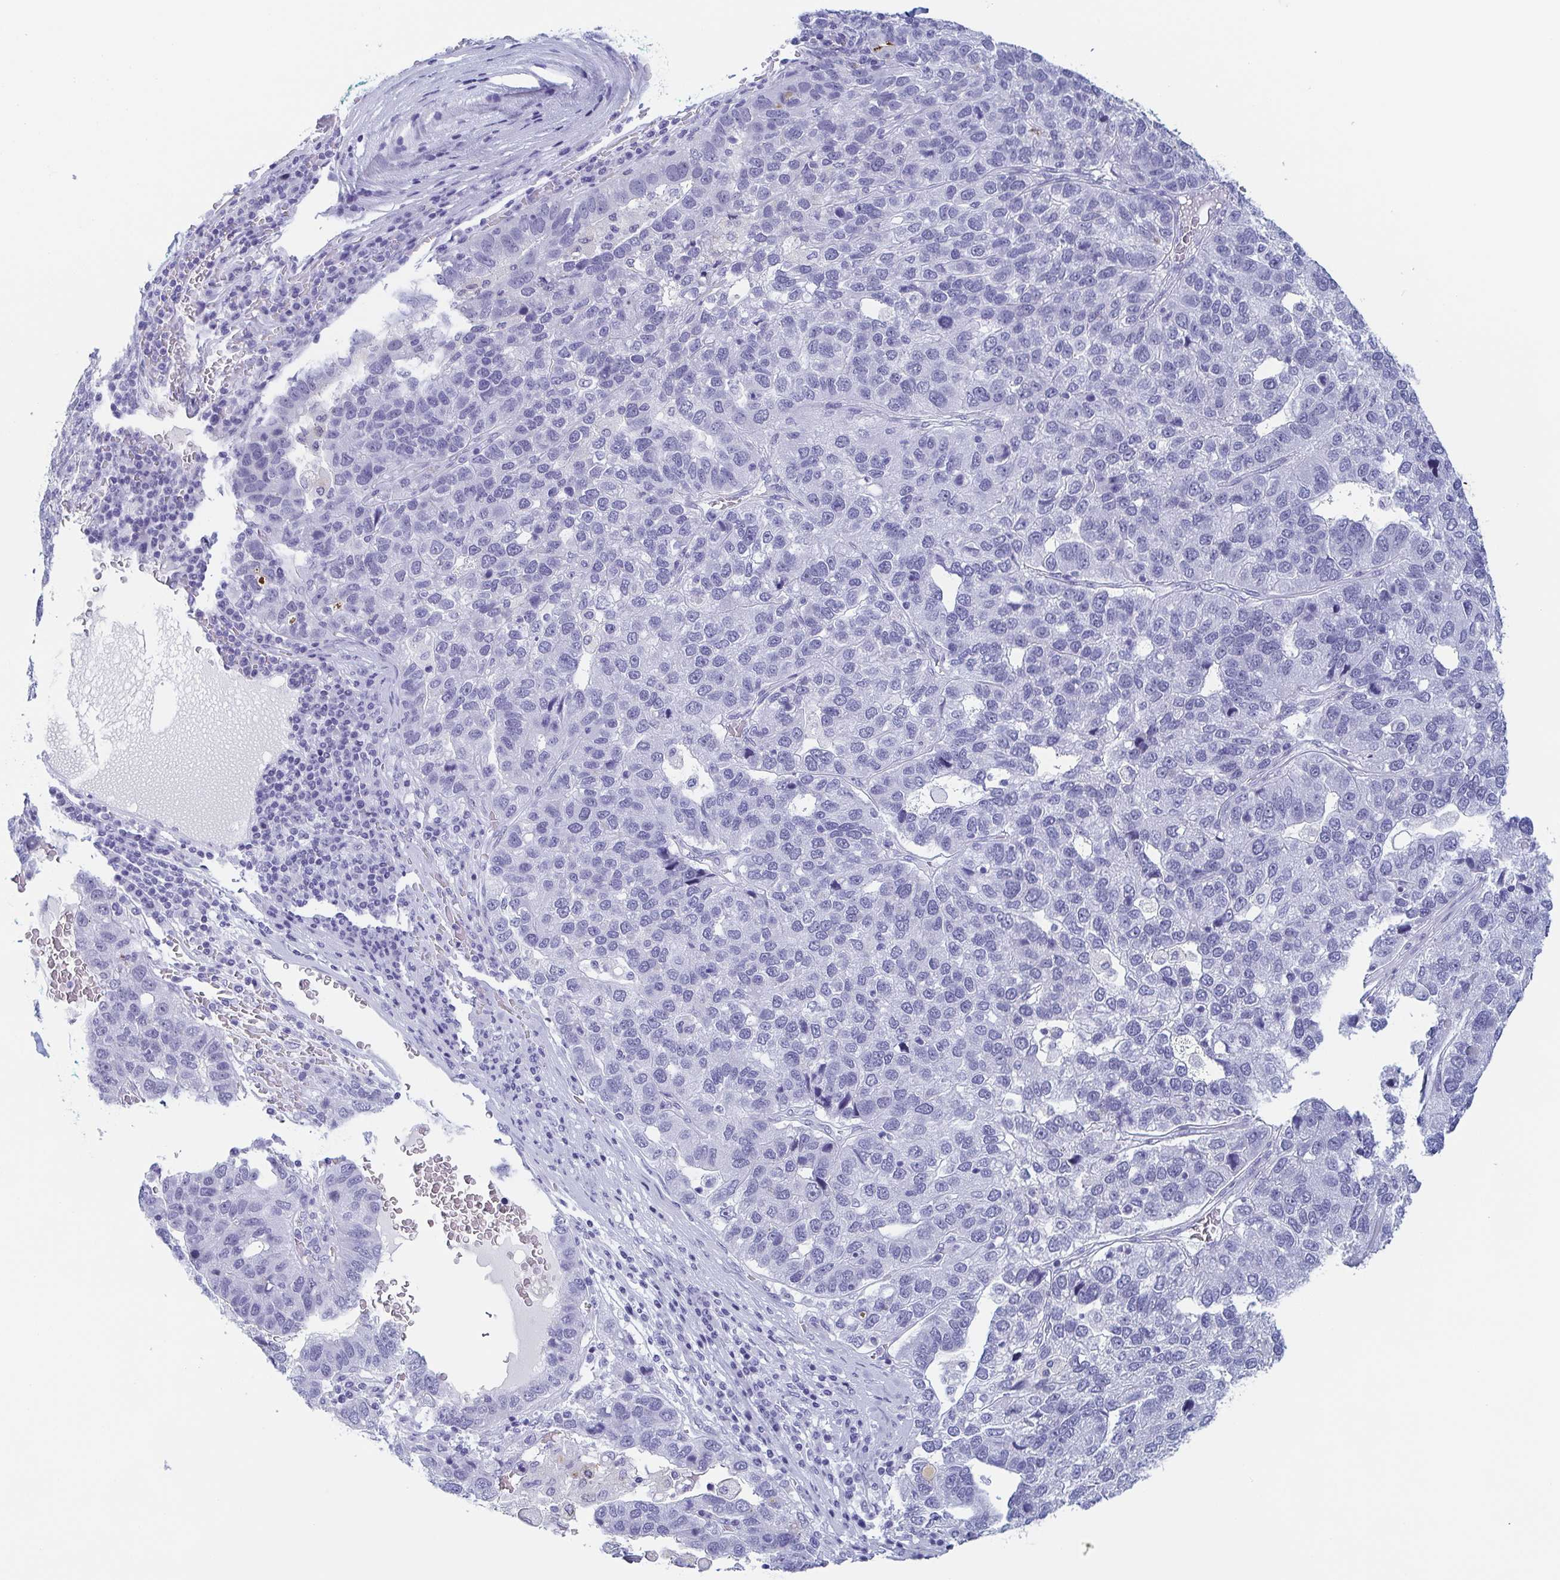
{"staining": {"intensity": "negative", "quantity": "none", "location": "none"}, "tissue": "pancreatic cancer", "cell_type": "Tumor cells", "image_type": "cancer", "snomed": [{"axis": "morphology", "description": "Adenocarcinoma, NOS"}, {"axis": "topography", "description": "Pancreas"}], "caption": "The photomicrograph reveals no significant expression in tumor cells of pancreatic cancer (adenocarcinoma).", "gene": "REG4", "patient": {"sex": "female", "age": 61}}